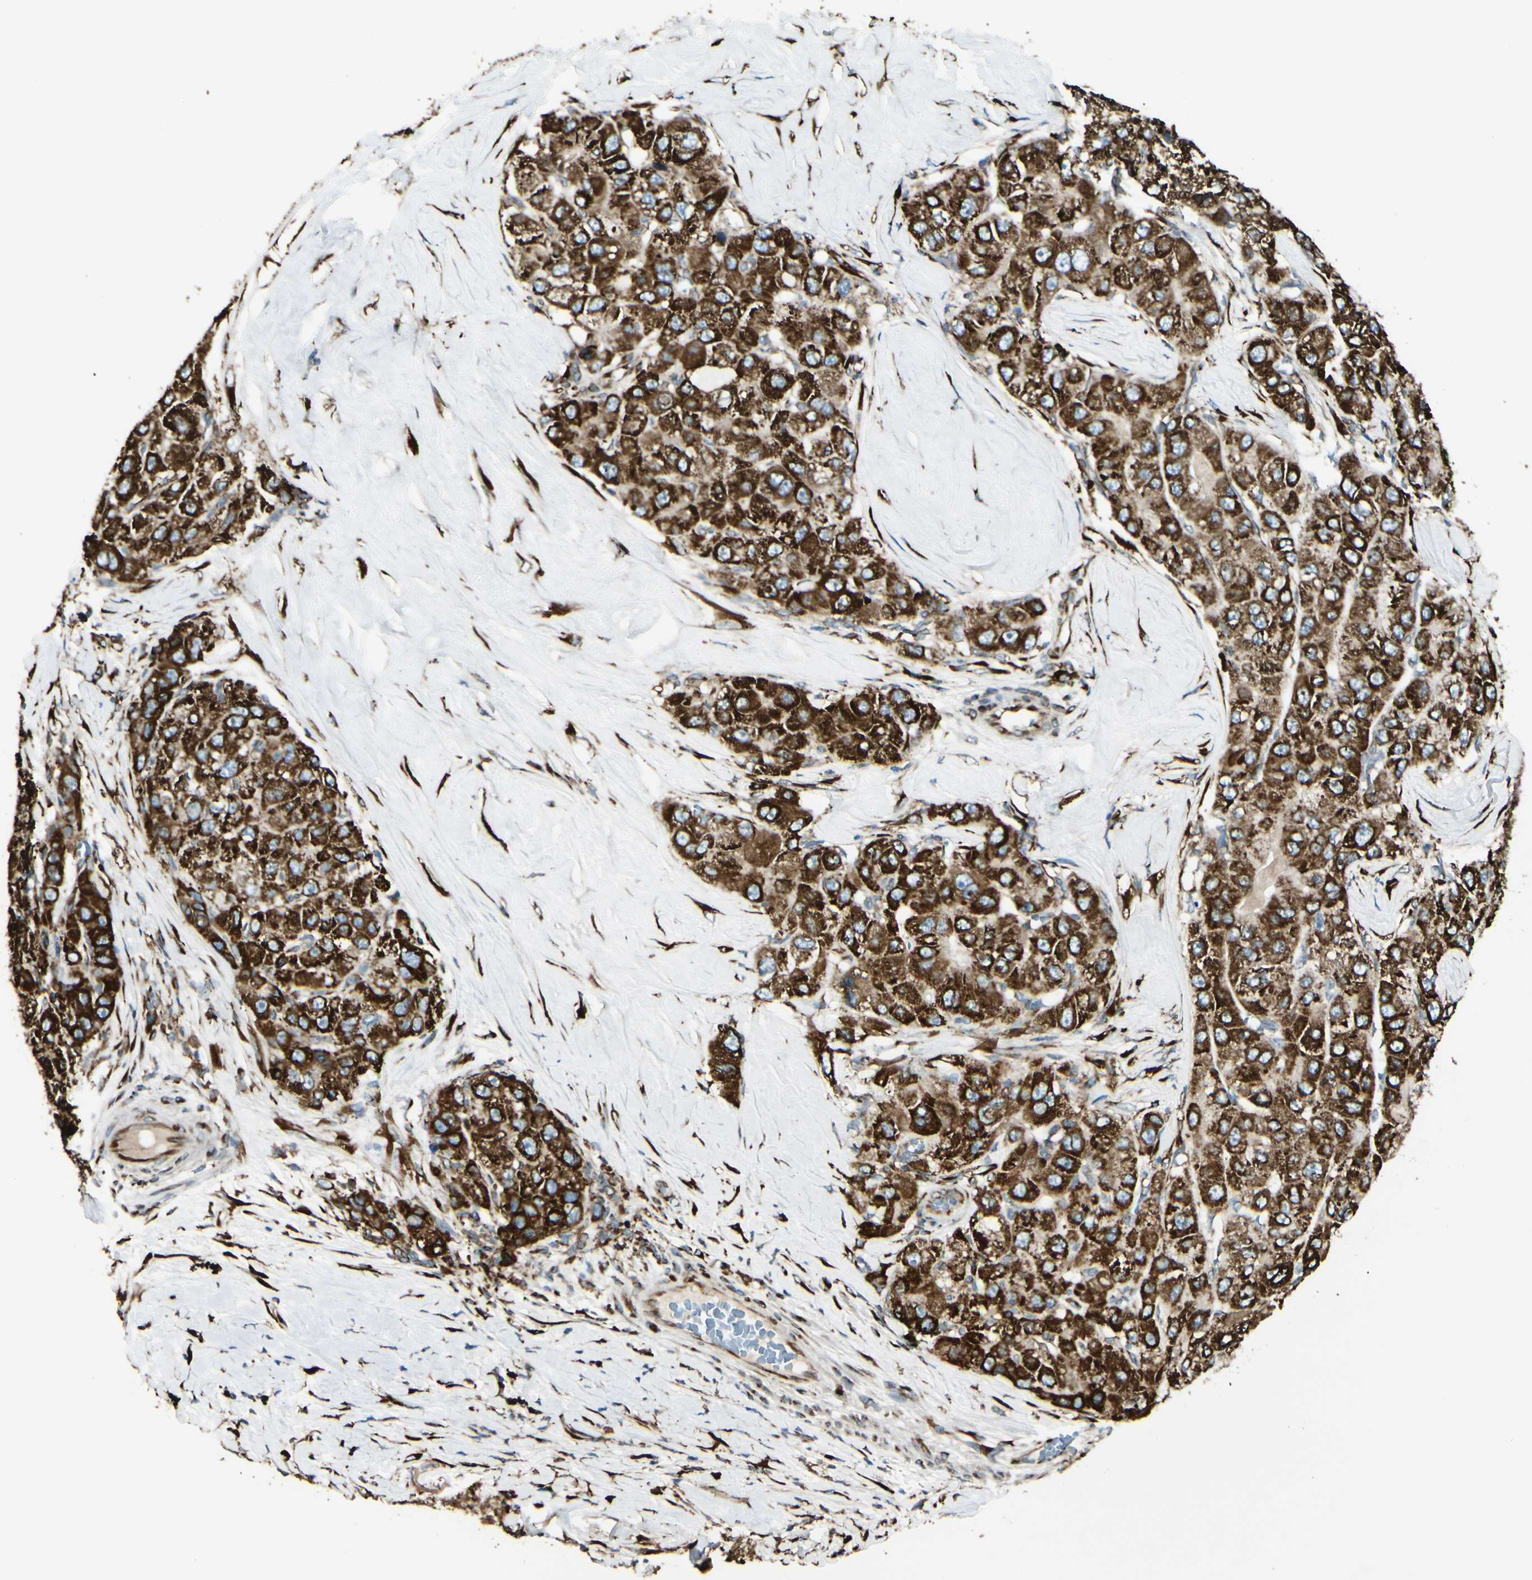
{"staining": {"intensity": "strong", "quantity": ">75%", "location": "cytoplasmic/membranous"}, "tissue": "liver cancer", "cell_type": "Tumor cells", "image_type": "cancer", "snomed": [{"axis": "morphology", "description": "Carcinoma, Hepatocellular, NOS"}, {"axis": "topography", "description": "Liver"}], "caption": "Immunohistochemistry (IHC) image of human hepatocellular carcinoma (liver) stained for a protein (brown), which demonstrates high levels of strong cytoplasmic/membranous staining in approximately >75% of tumor cells.", "gene": "RRBP1", "patient": {"sex": "male", "age": 80}}